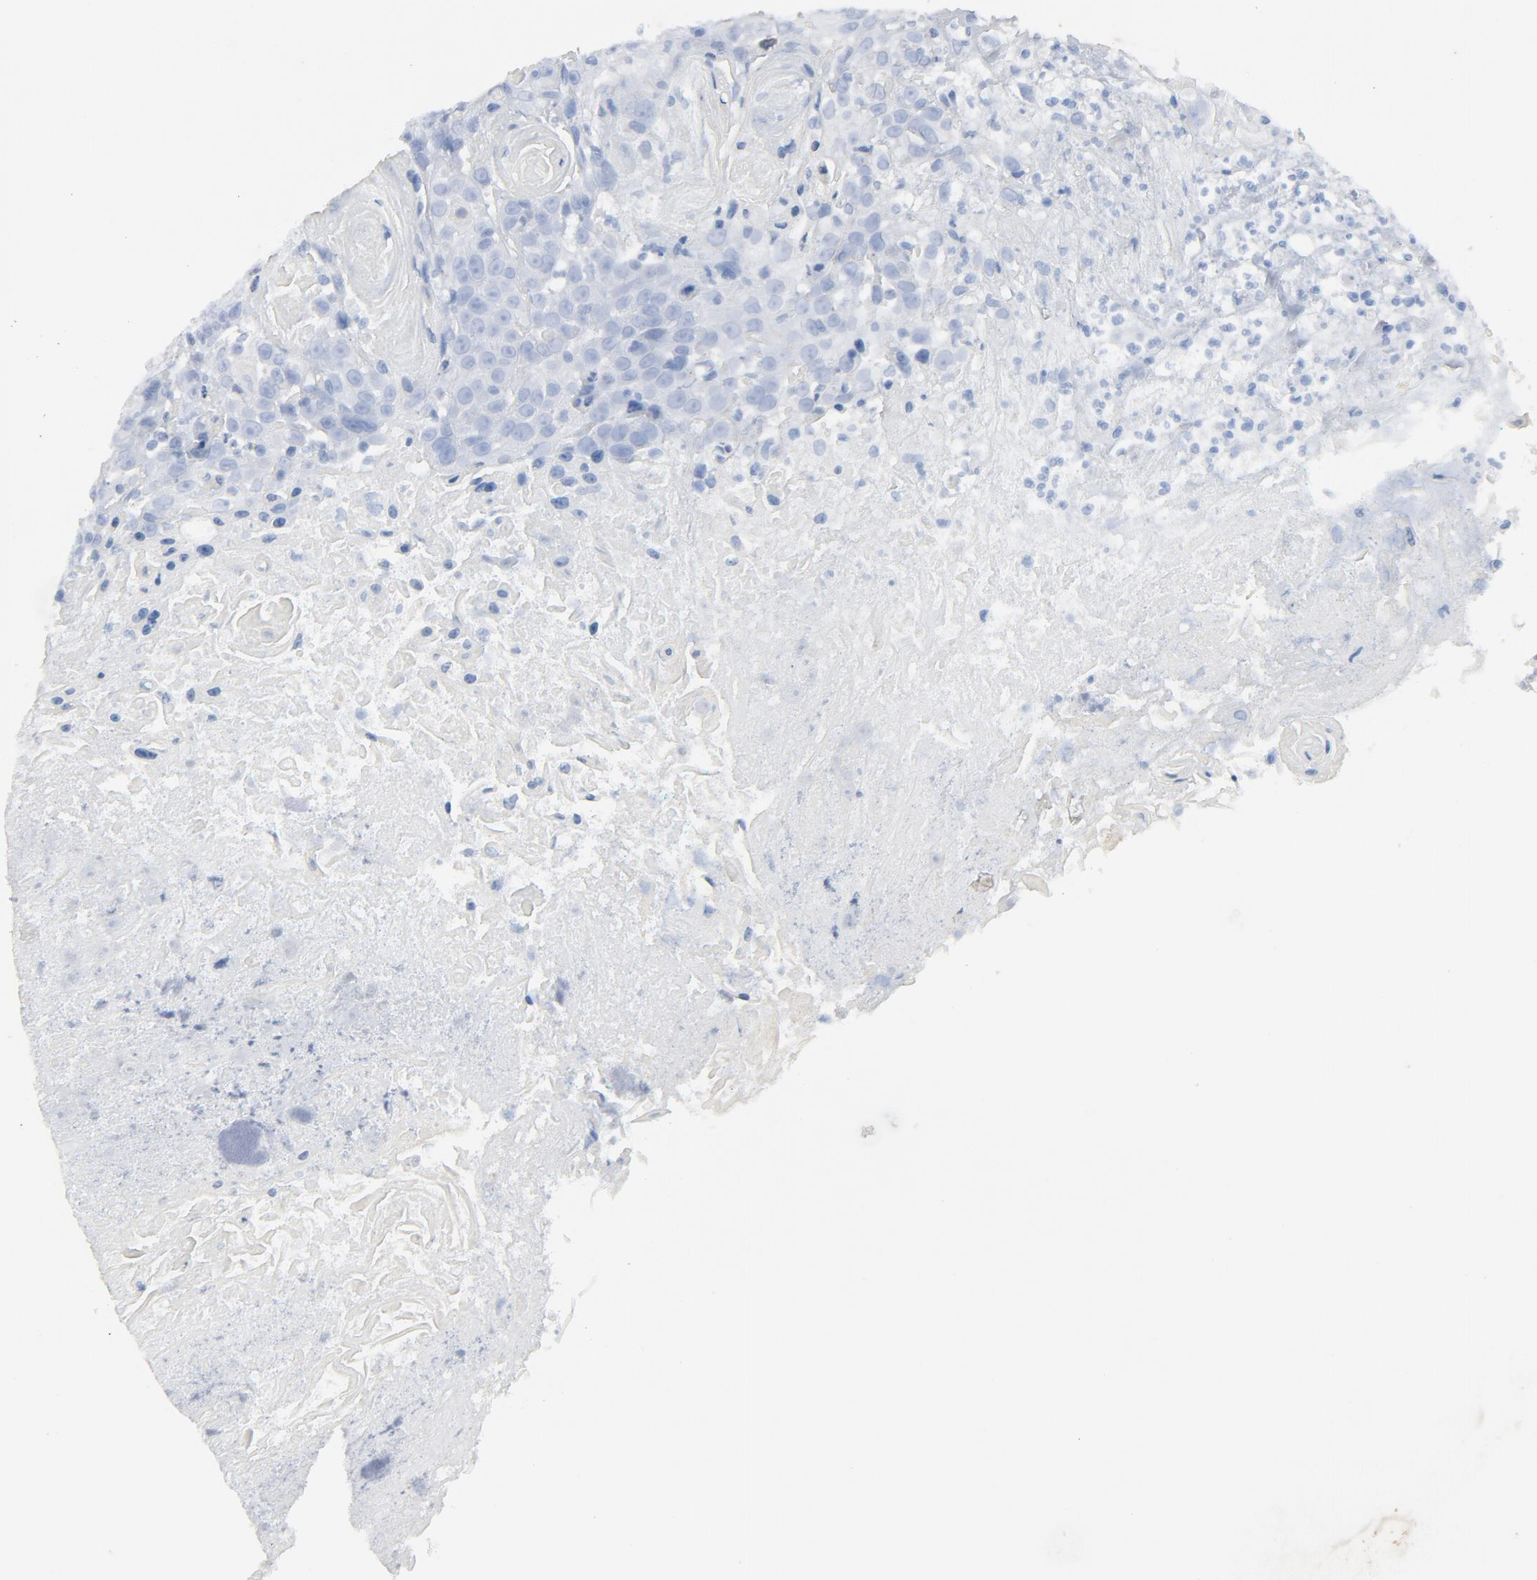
{"staining": {"intensity": "negative", "quantity": "none", "location": "none"}, "tissue": "head and neck cancer", "cell_type": "Tumor cells", "image_type": "cancer", "snomed": [{"axis": "morphology", "description": "Squamous cell carcinoma, NOS"}, {"axis": "topography", "description": "Head-Neck"}], "caption": "Protein analysis of head and neck cancer demonstrates no significant positivity in tumor cells.", "gene": "C14orf119", "patient": {"sex": "female", "age": 84}}